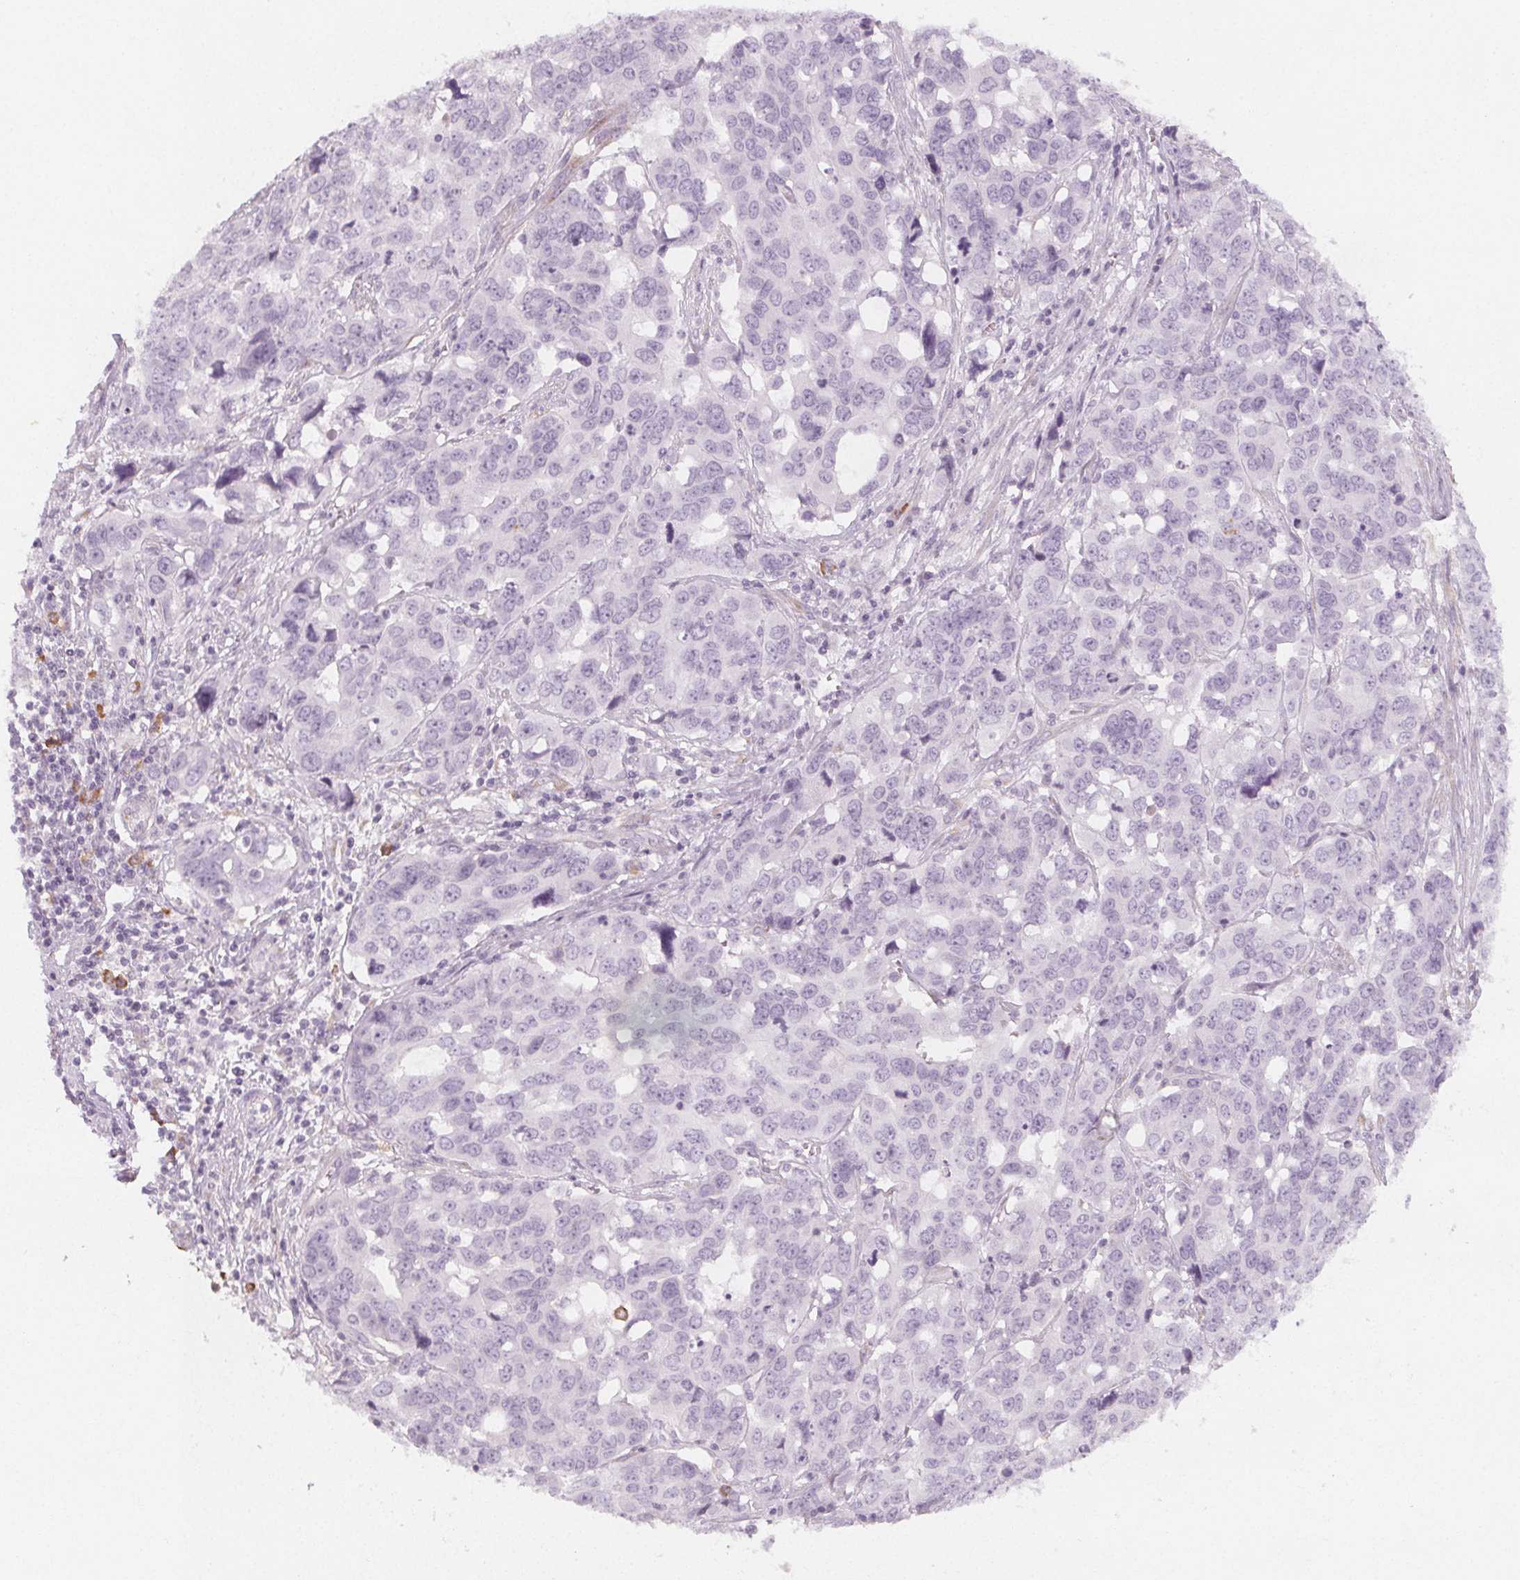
{"staining": {"intensity": "negative", "quantity": "none", "location": "none"}, "tissue": "ovarian cancer", "cell_type": "Tumor cells", "image_type": "cancer", "snomed": [{"axis": "morphology", "description": "Carcinoma, endometroid"}, {"axis": "topography", "description": "Ovary"}], "caption": "This is an IHC micrograph of human endometroid carcinoma (ovarian). There is no positivity in tumor cells.", "gene": "MAP1A", "patient": {"sex": "female", "age": 78}}